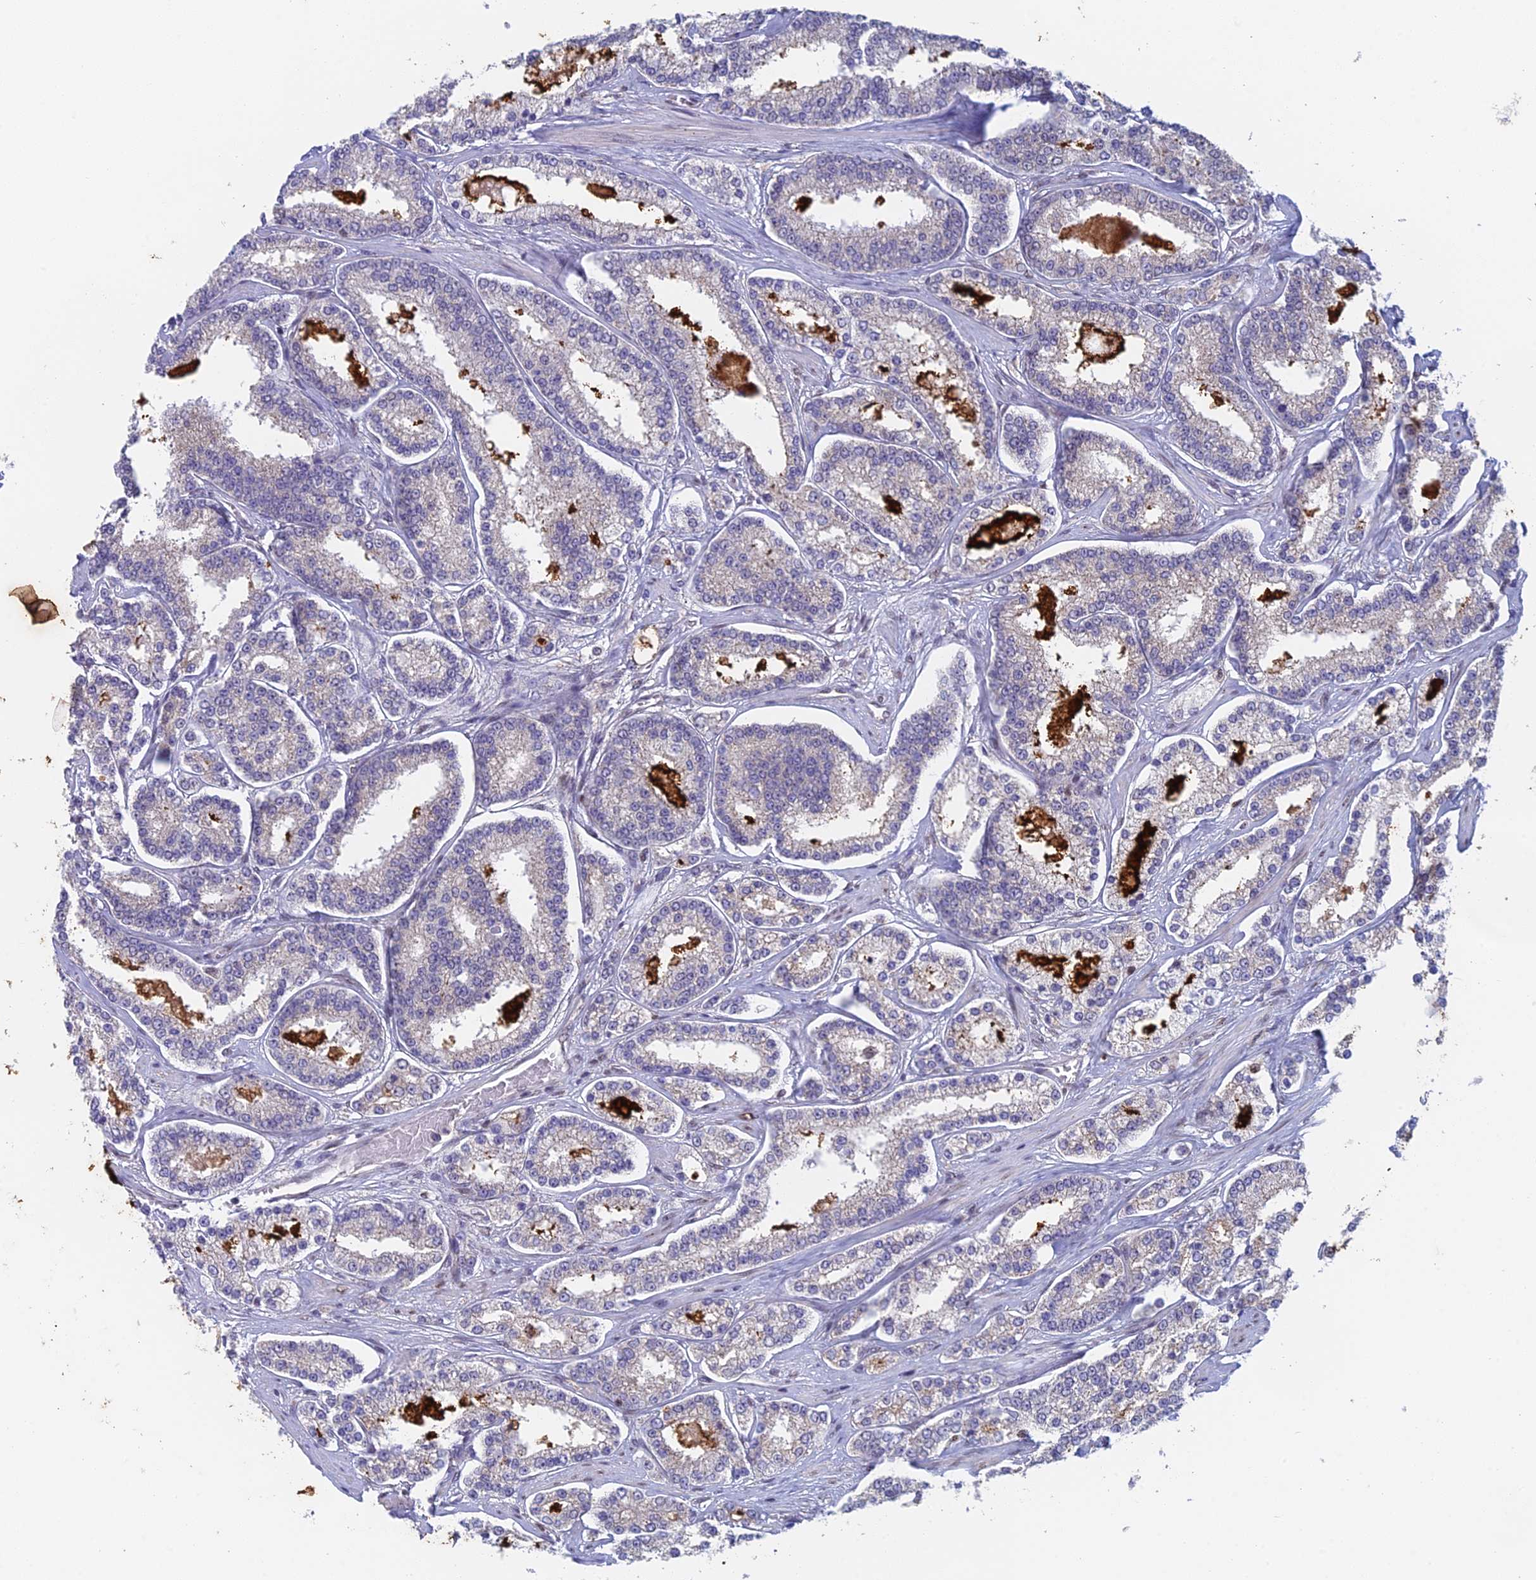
{"staining": {"intensity": "negative", "quantity": "none", "location": "none"}, "tissue": "prostate cancer", "cell_type": "Tumor cells", "image_type": "cancer", "snomed": [{"axis": "morphology", "description": "Normal tissue, NOS"}, {"axis": "morphology", "description": "Adenocarcinoma, High grade"}, {"axis": "topography", "description": "Prostate"}], "caption": "Immunohistochemistry (IHC) micrograph of adenocarcinoma (high-grade) (prostate) stained for a protein (brown), which exhibits no staining in tumor cells.", "gene": "MRPL17", "patient": {"sex": "male", "age": 83}}